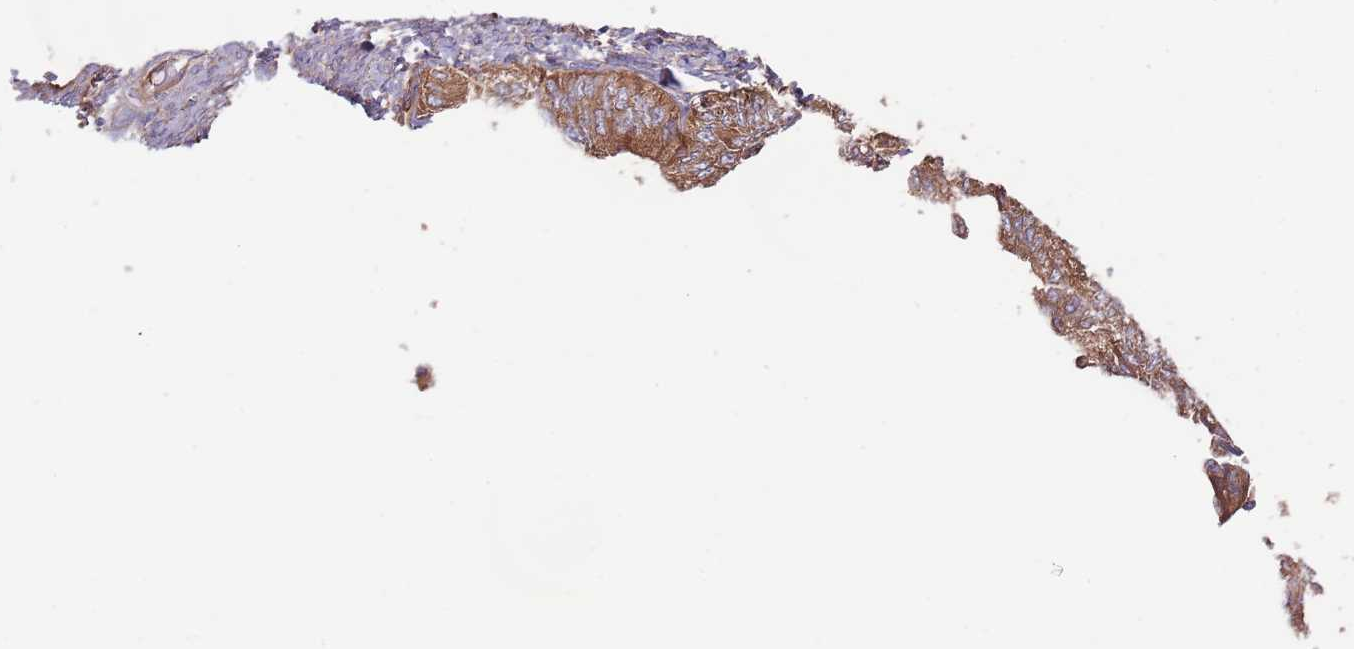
{"staining": {"intensity": "moderate", "quantity": ">75%", "location": "cytoplasmic/membranous"}, "tissue": "endometrial cancer", "cell_type": "Tumor cells", "image_type": "cancer", "snomed": [{"axis": "morphology", "description": "Adenocarcinoma, NOS"}, {"axis": "topography", "description": "Endometrium"}], "caption": "A micrograph of endometrial cancer (adenocarcinoma) stained for a protein demonstrates moderate cytoplasmic/membranous brown staining in tumor cells. (DAB IHC with brightfield microscopy, high magnification).", "gene": "EIF3F", "patient": {"sex": "female", "age": 68}}